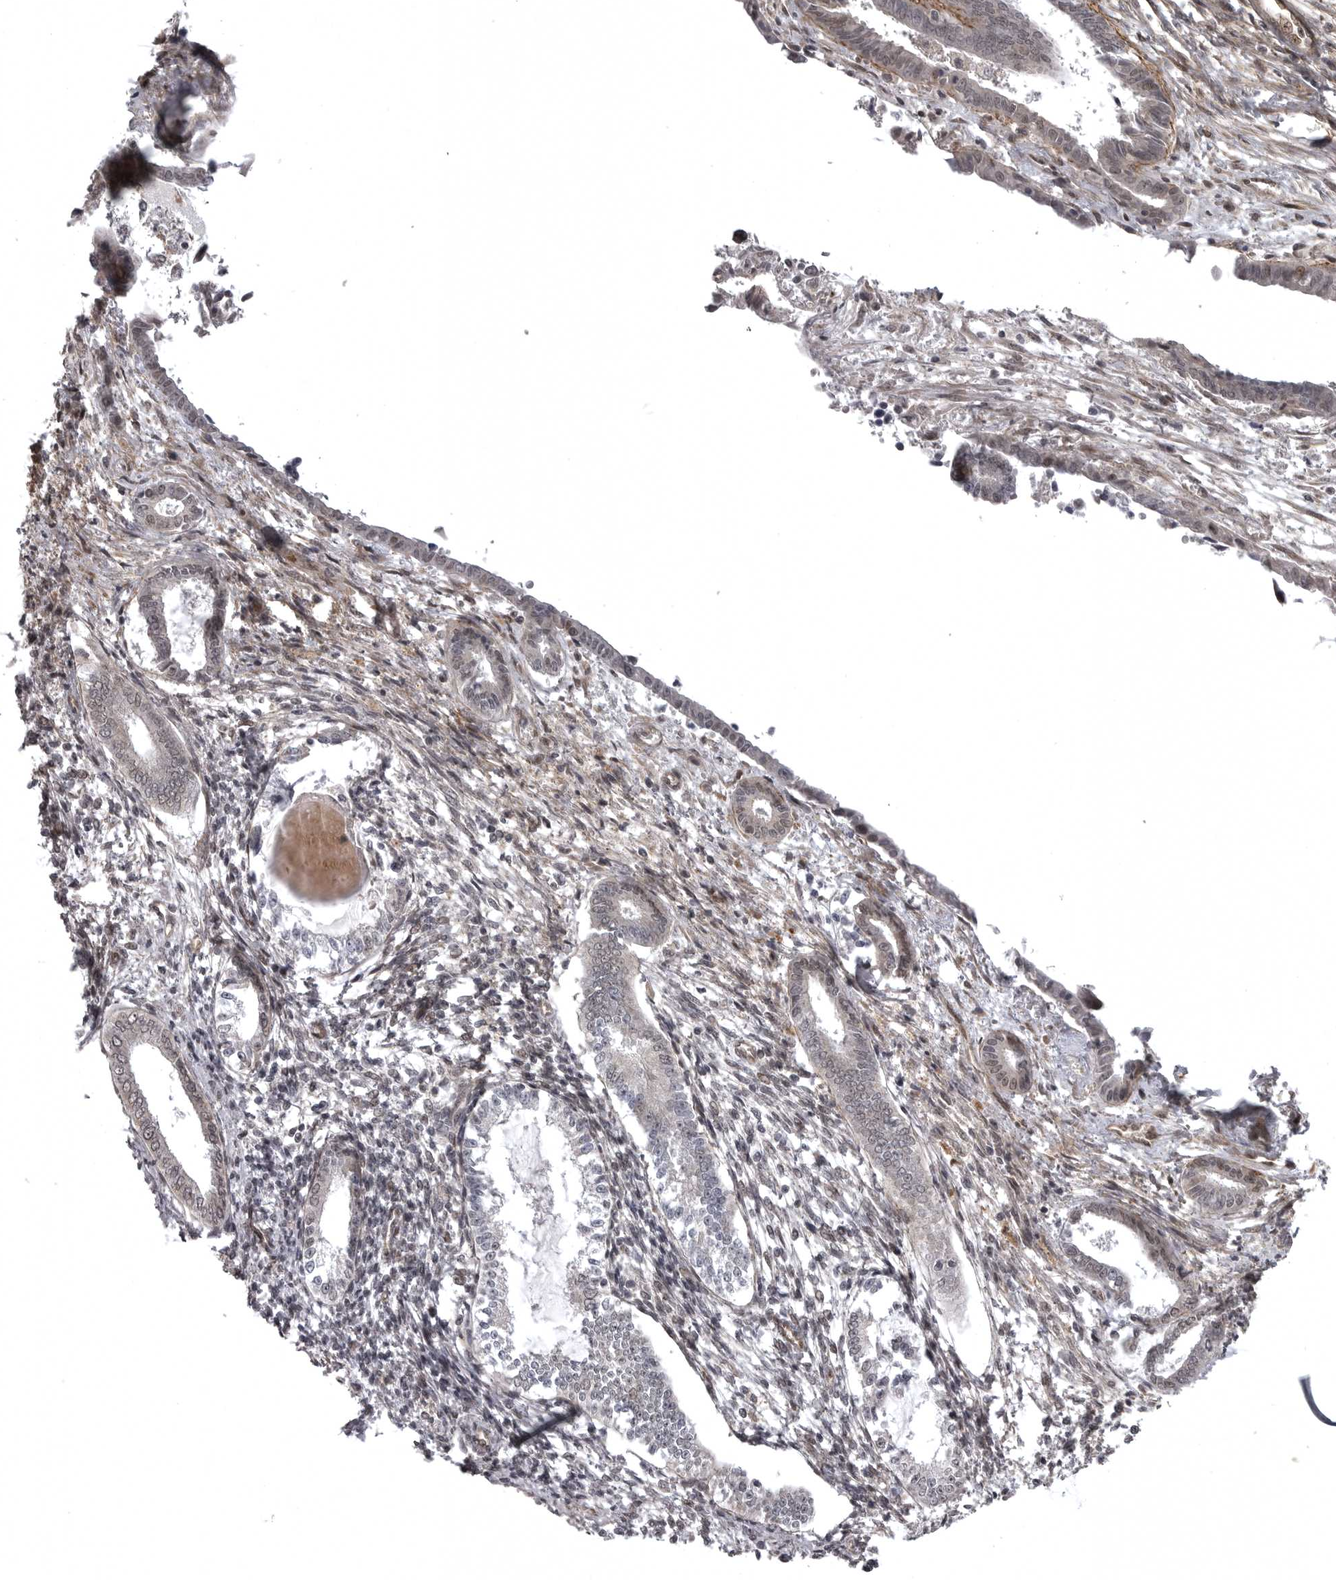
{"staining": {"intensity": "weak", "quantity": "25%-75%", "location": "cytoplasmic/membranous,nuclear"}, "tissue": "endometrium", "cell_type": "Cells in endometrial stroma", "image_type": "normal", "snomed": [{"axis": "morphology", "description": "Normal tissue, NOS"}, {"axis": "topography", "description": "Endometrium"}], "caption": "Immunohistochemistry (IHC) of normal endometrium exhibits low levels of weak cytoplasmic/membranous,nuclear positivity in about 25%-75% of cells in endometrial stroma.", "gene": "SNX16", "patient": {"sex": "female", "age": 56}}